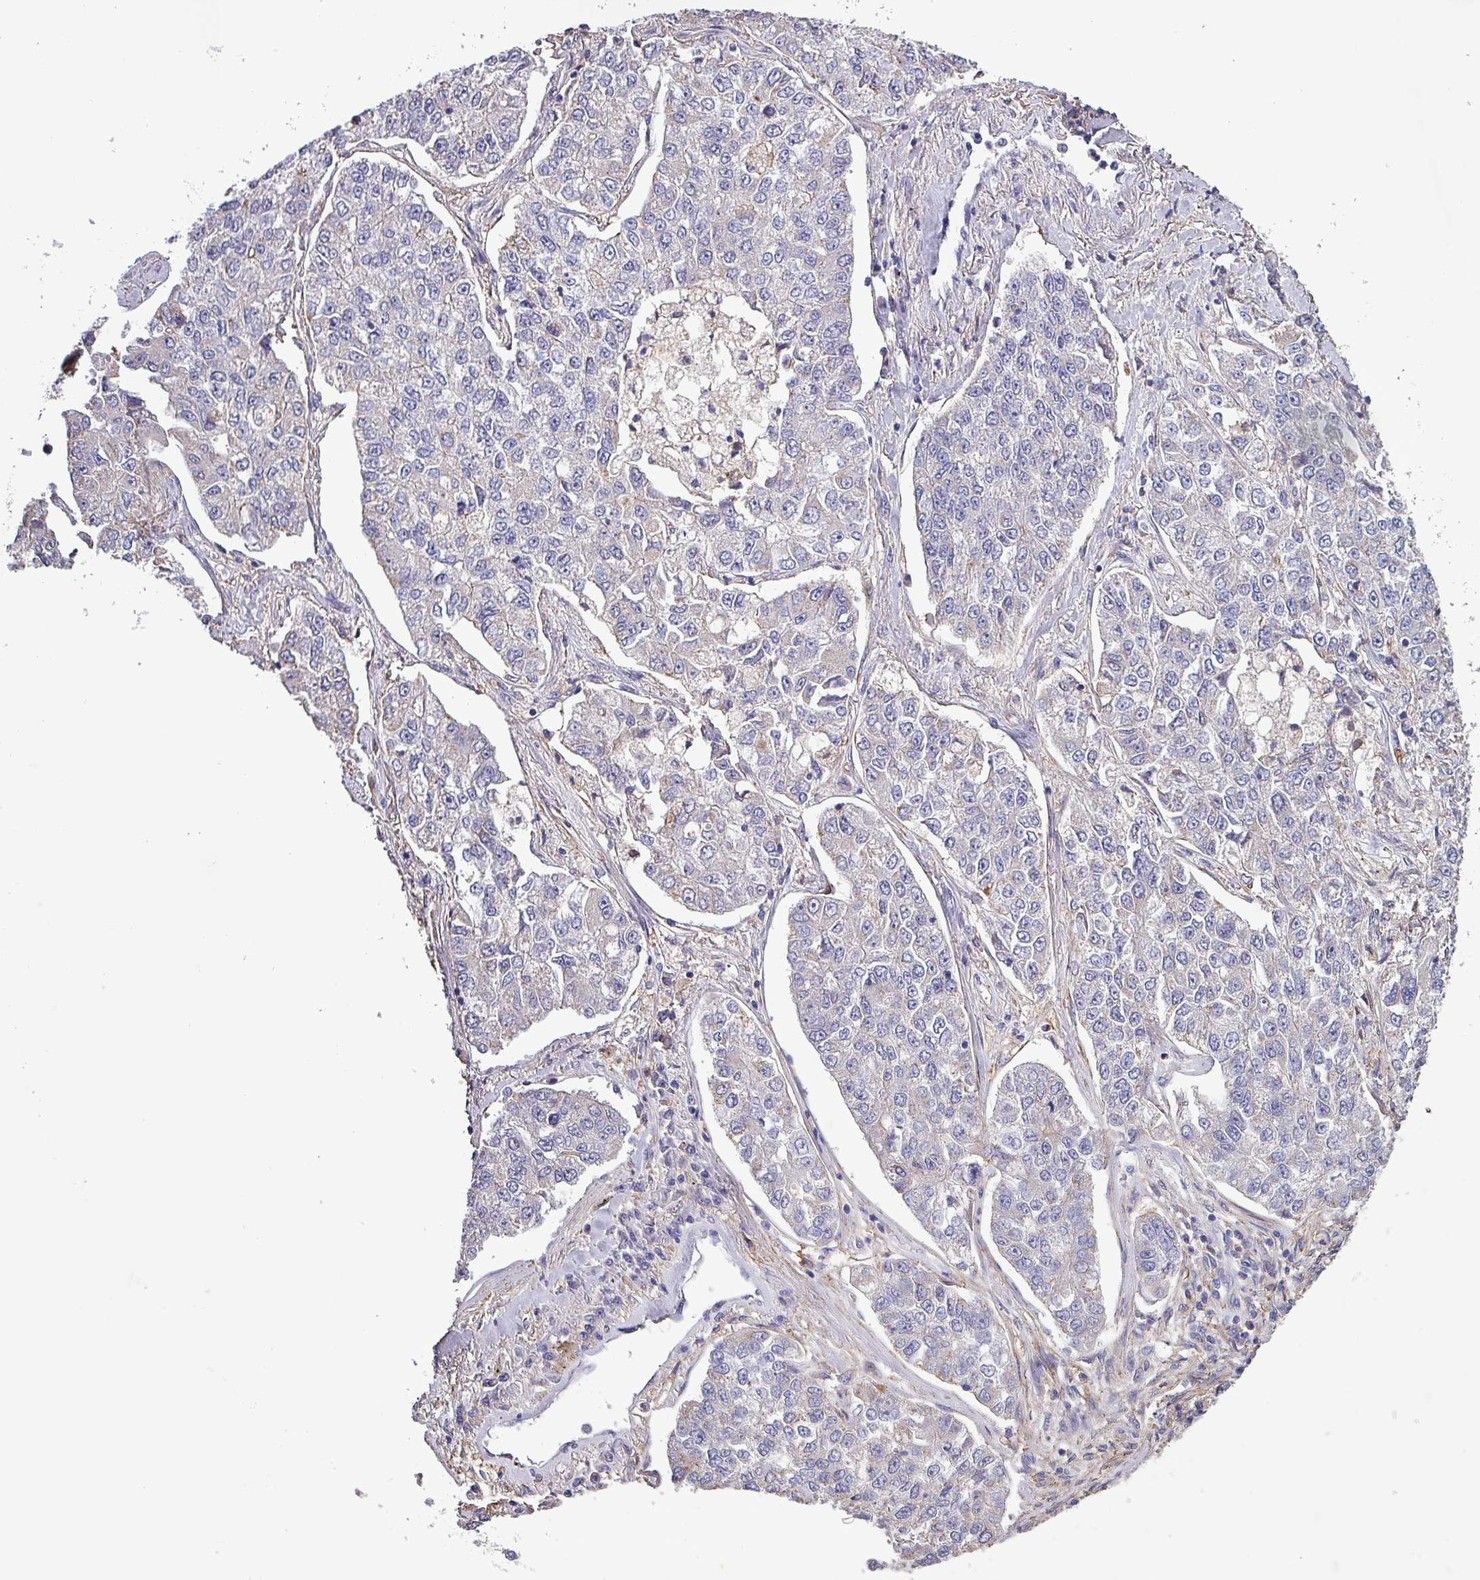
{"staining": {"intensity": "negative", "quantity": "none", "location": "none"}, "tissue": "lung cancer", "cell_type": "Tumor cells", "image_type": "cancer", "snomed": [{"axis": "morphology", "description": "Adenocarcinoma, NOS"}, {"axis": "topography", "description": "Lung"}], "caption": "High power microscopy micrograph of an immunohistochemistry image of lung cancer (adenocarcinoma), revealing no significant expression in tumor cells.", "gene": "HTRA4", "patient": {"sex": "male", "age": 49}}